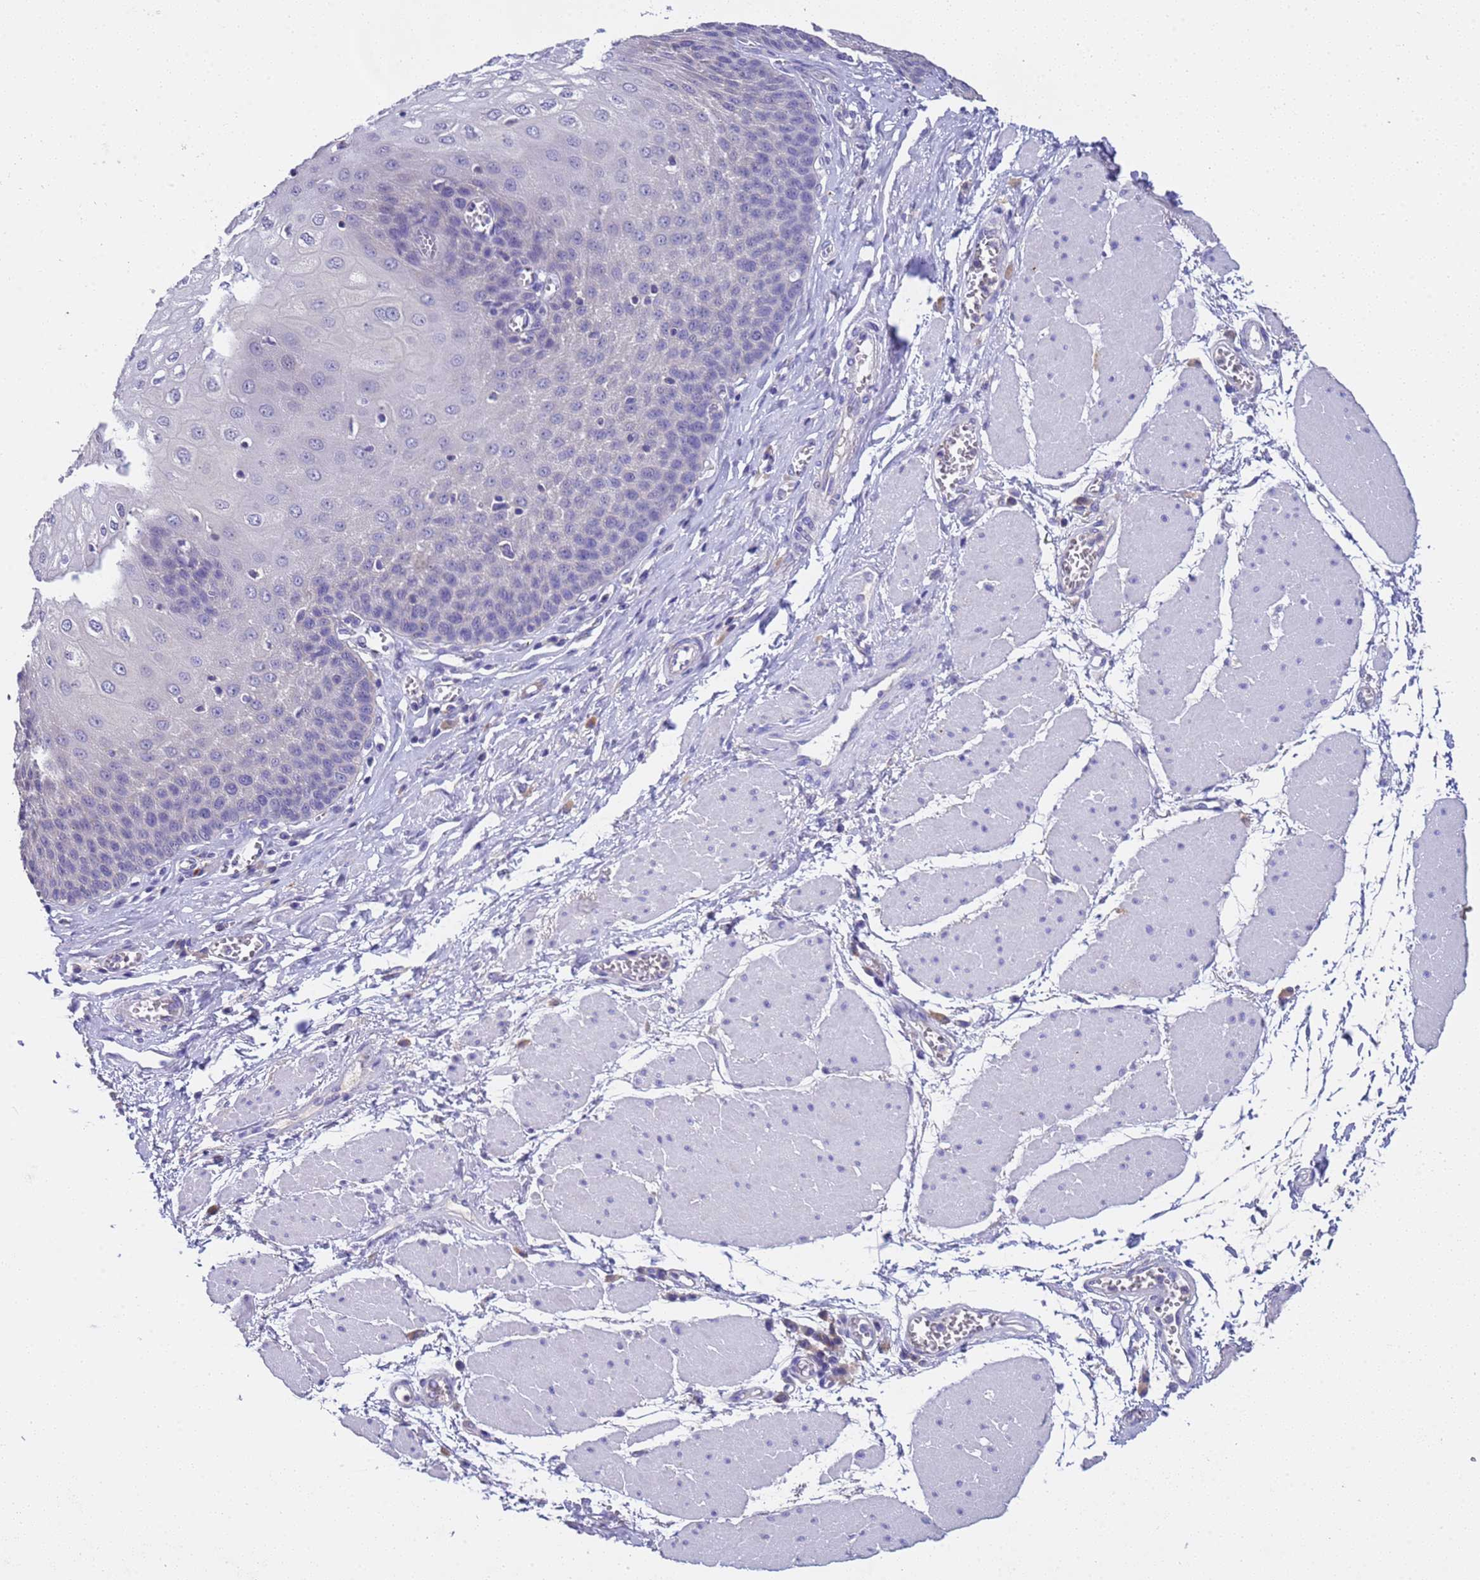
{"staining": {"intensity": "negative", "quantity": "none", "location": "none"}, "tissue": "esophagus", "cell_type": "Squamous epithelial cells", "image_type": "normal", "snomed": [{"axis": "morphology", "description": "Normal tissue, NOS"}, {"axis": "topography", "description": "Esophagus"}], "caption": "Human esophagus stained for a protein using immunohistochemistry demonstrates no staining in squamous epithelial cells.", "gene": "SLC24A3", "patient": {"sex": "male", "age": 60}}